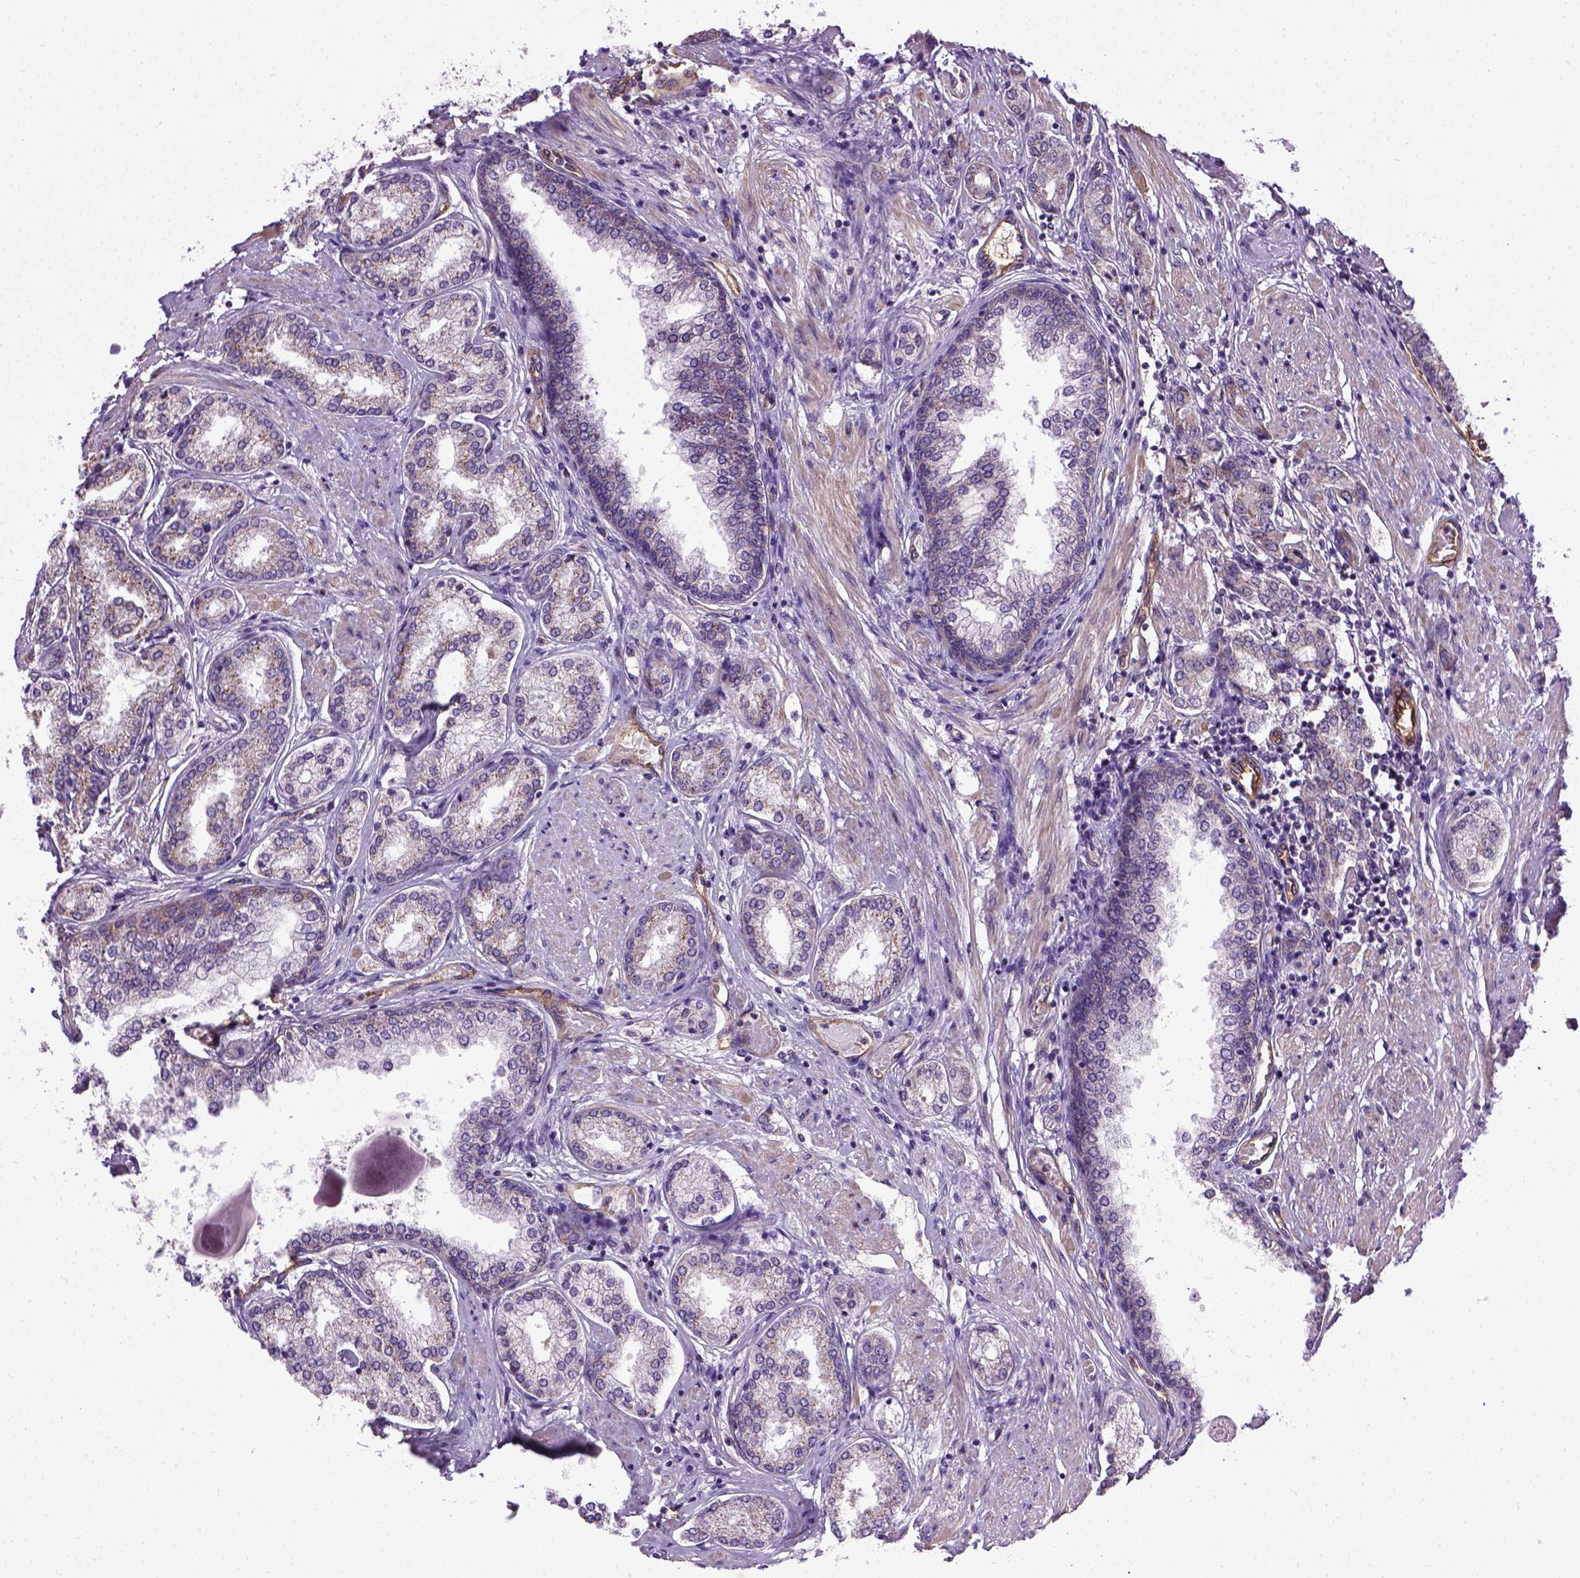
{"staining": {"intensity": "negative", "quantity": "none", "location": "none"}, "tissue": "prostate cancer", "cell_type": "Tumor cells", "image_type": "cancer", "snomed": [{"axis": "morphology", "description": "Adenocarcinoma, NOS"}, {"axis": "topography", "description": "Prostate"}], "caption": "Immunohistochemistry image of neoplastic tissue: prostate cancer (adenocarcinoma) stained with DAB (3,3'-diaminobenzidine) shows no significant protein positivity in tumor cells.", "gene": "ENG", "patient": {"sex": "male", "age": 63}}